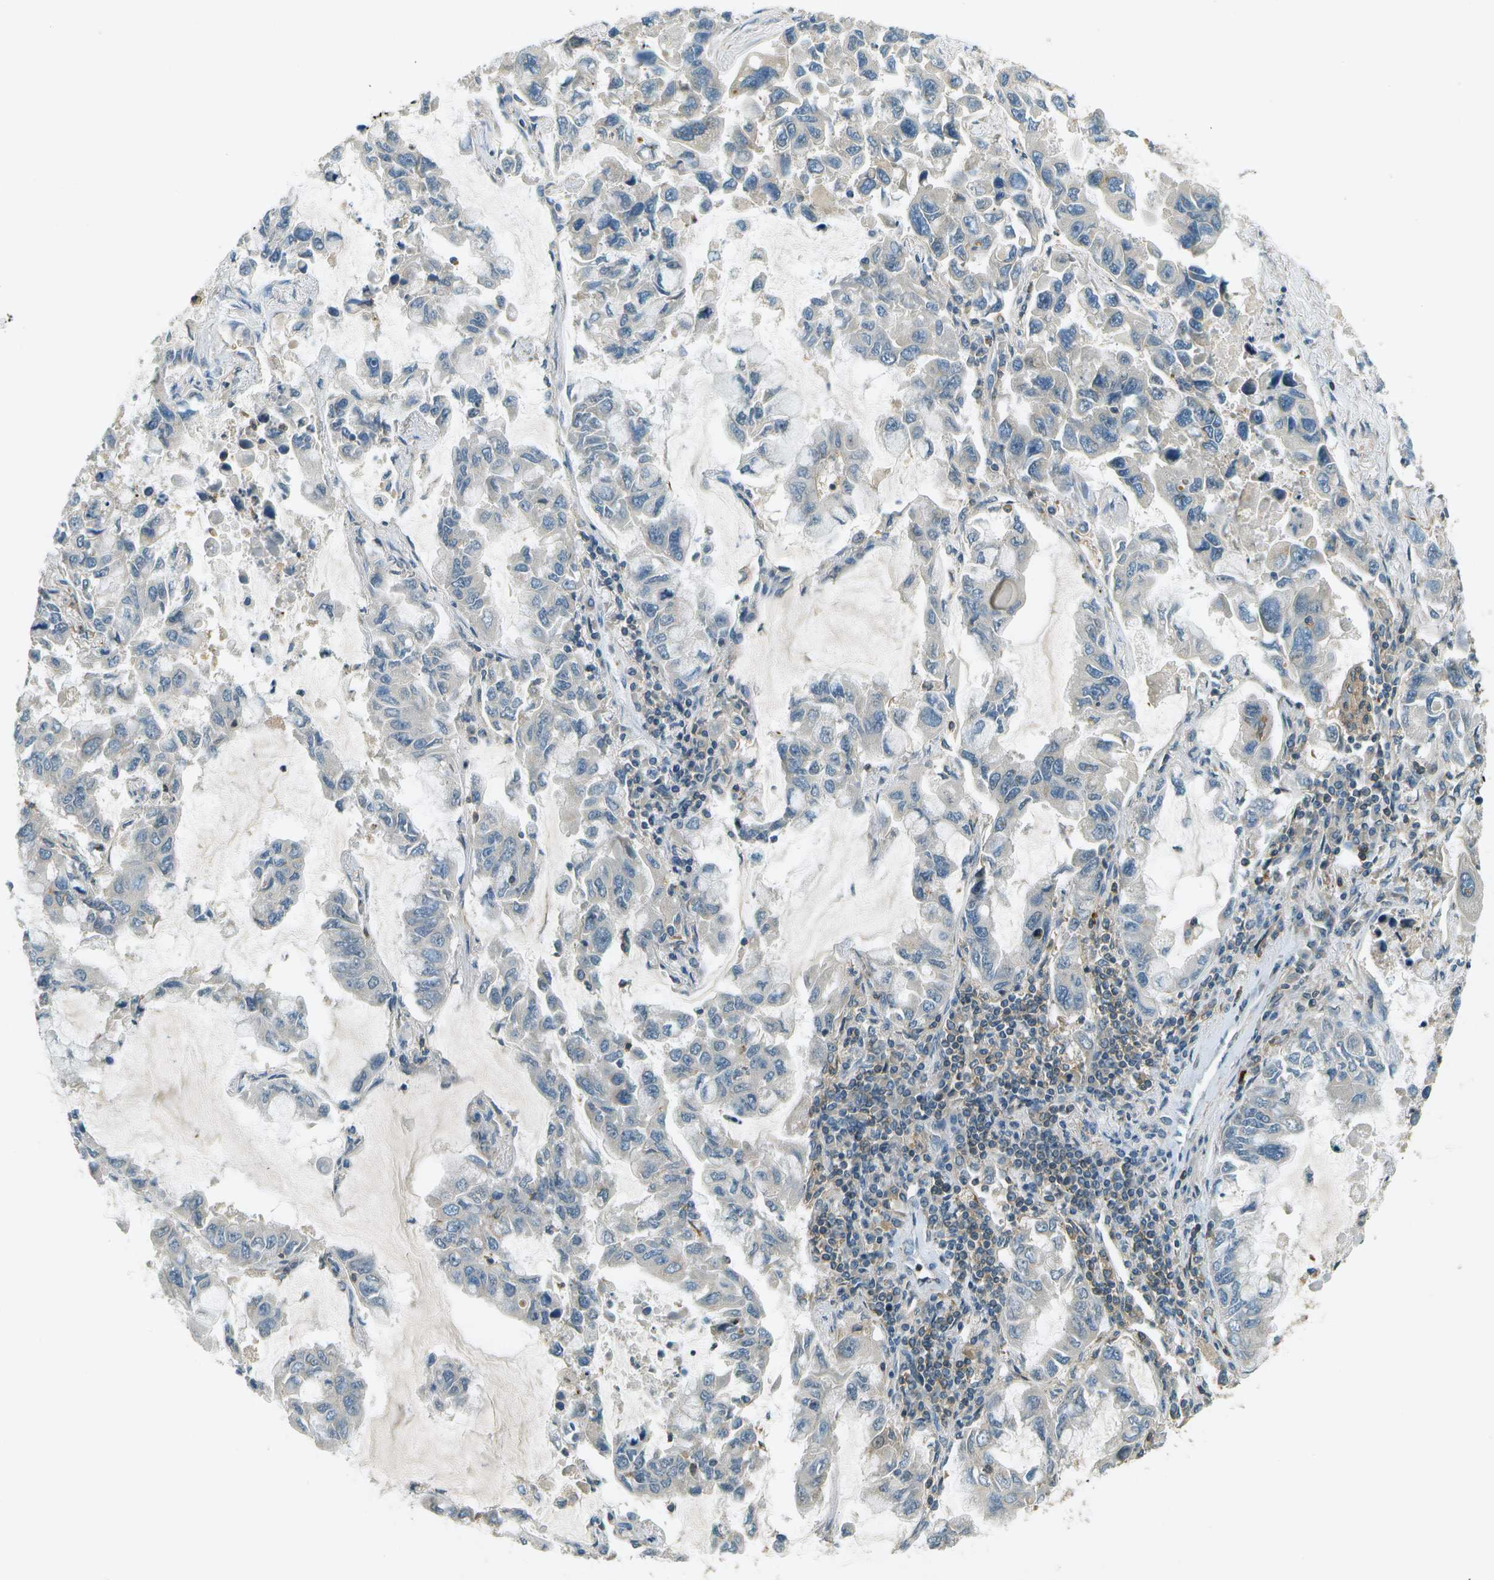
{"staining": {"intensity": "negative", "quantity": "none", "location": "none"}, "tissue": "lung cancer", "cell_type": "Tumor cells", "image_type": "cancer", "snomed": [{"axis": "morphology", "description": "Adenocarcinoma, NOS"}, {"axis": "topography", "description": "Lung"}], "caption": "DAB immunohistochemical staining of human lung adenocarcinoma exhibits no significant positivity in tumor cells. The staining was performed using DAB (3,3'-diaminobenzidine) to visualize the protein expression in brown, while the nuclei were stained in blue with hematoxylin (Magnification: 20x).", "gene": "NUDT4", "patient": {"sex": "male", "age": 64}}